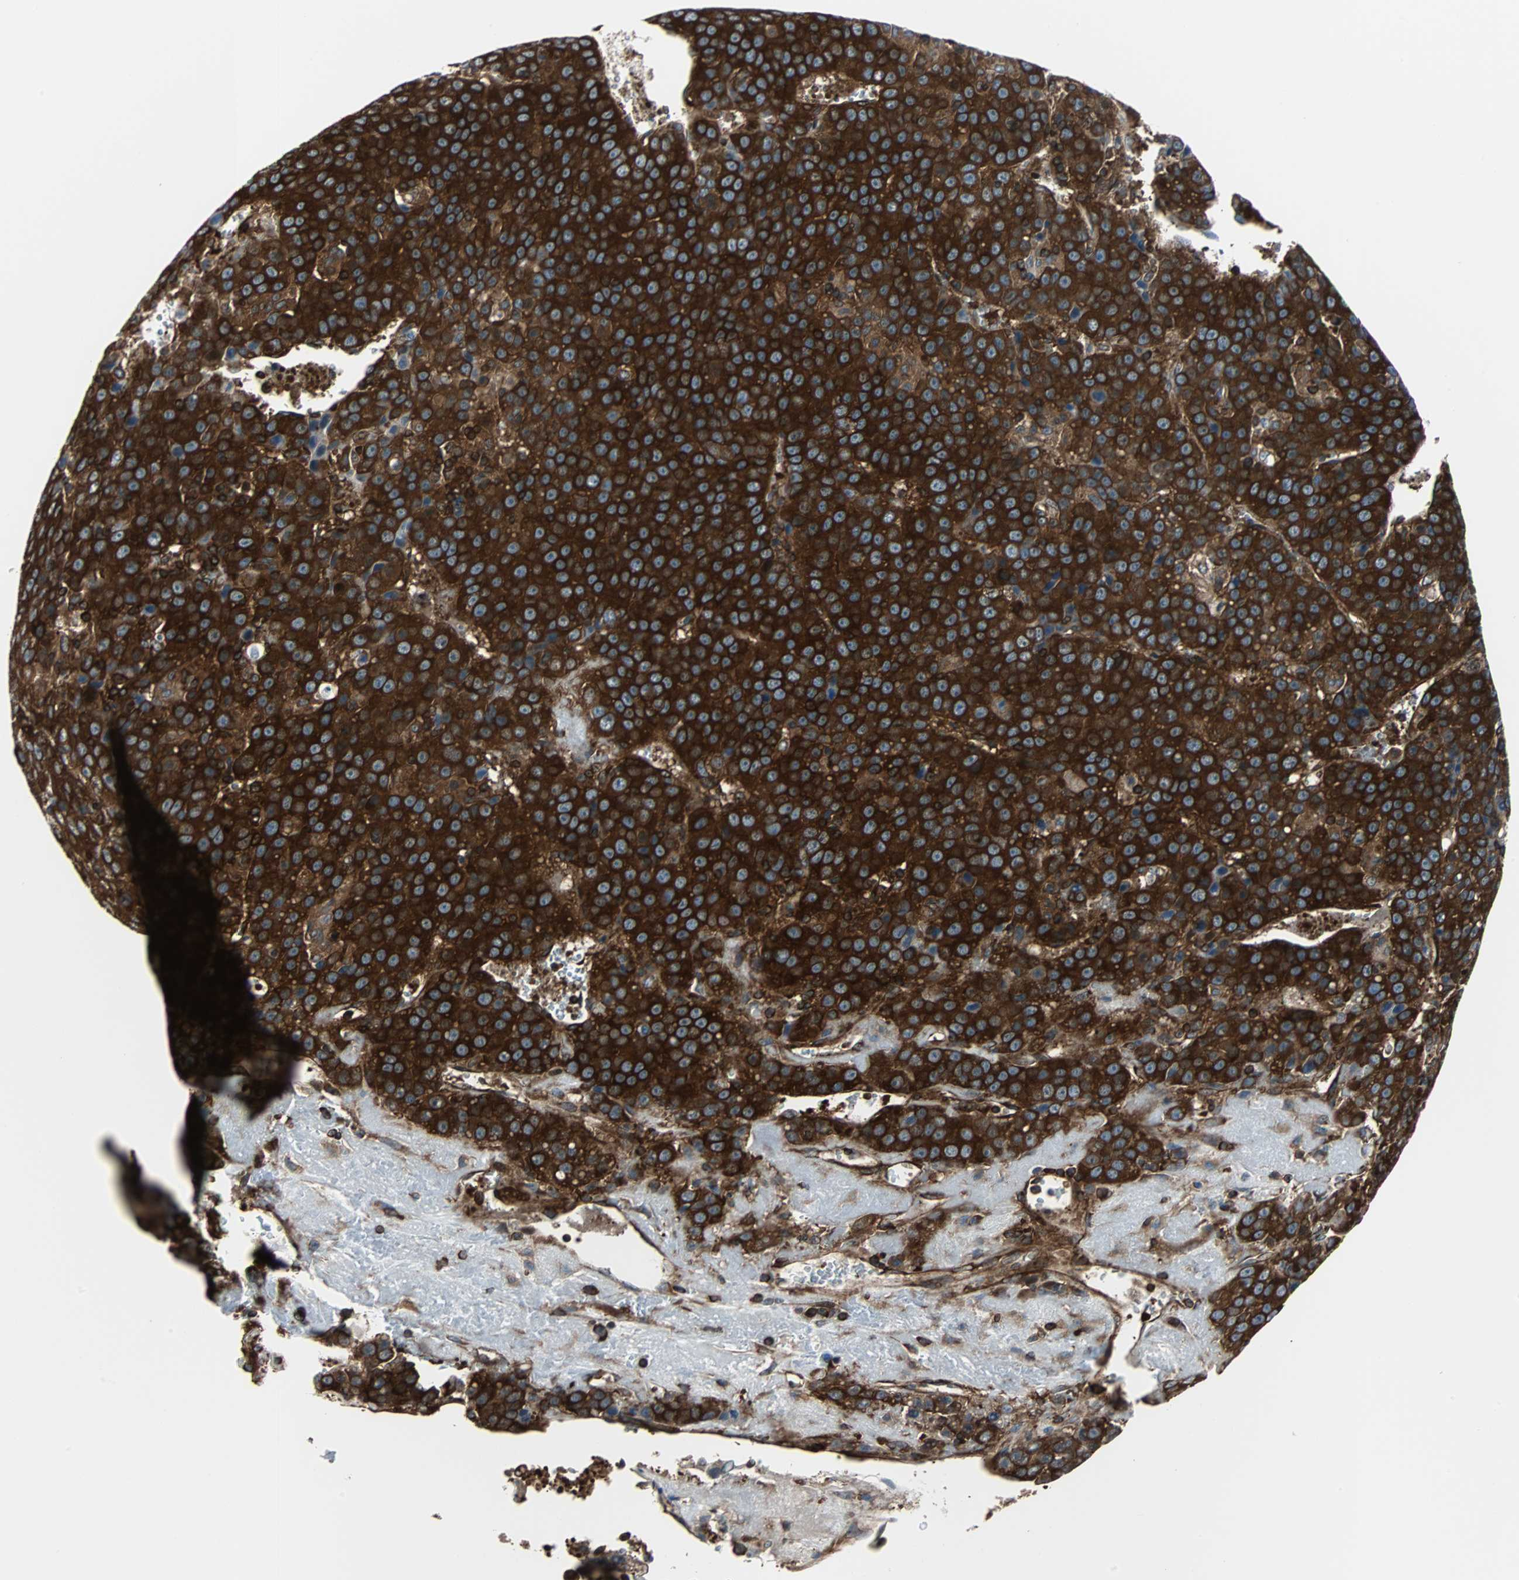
{"staining": {"intensity": "strong", "quantity": ">75%", "location": "cytoplasmic/membranous"}, "tissue": "liver cancer", "cell_type": "Tumor cells", "image_type": "cancer", "snomed": [{"axis": "morphology", "description": "Carcinoma, Hepatocellular, NOS"}, {"axis": "topography", "description": "Liver"}], "caption": "Protein expression analysis of liver cancer displays strong cytoplasmic/membranous expression in approximately >75% of tumor cells. Nuclei are stained in blue.", "gene": "RELA", "patient": {"sex": "female", "age": 53}}